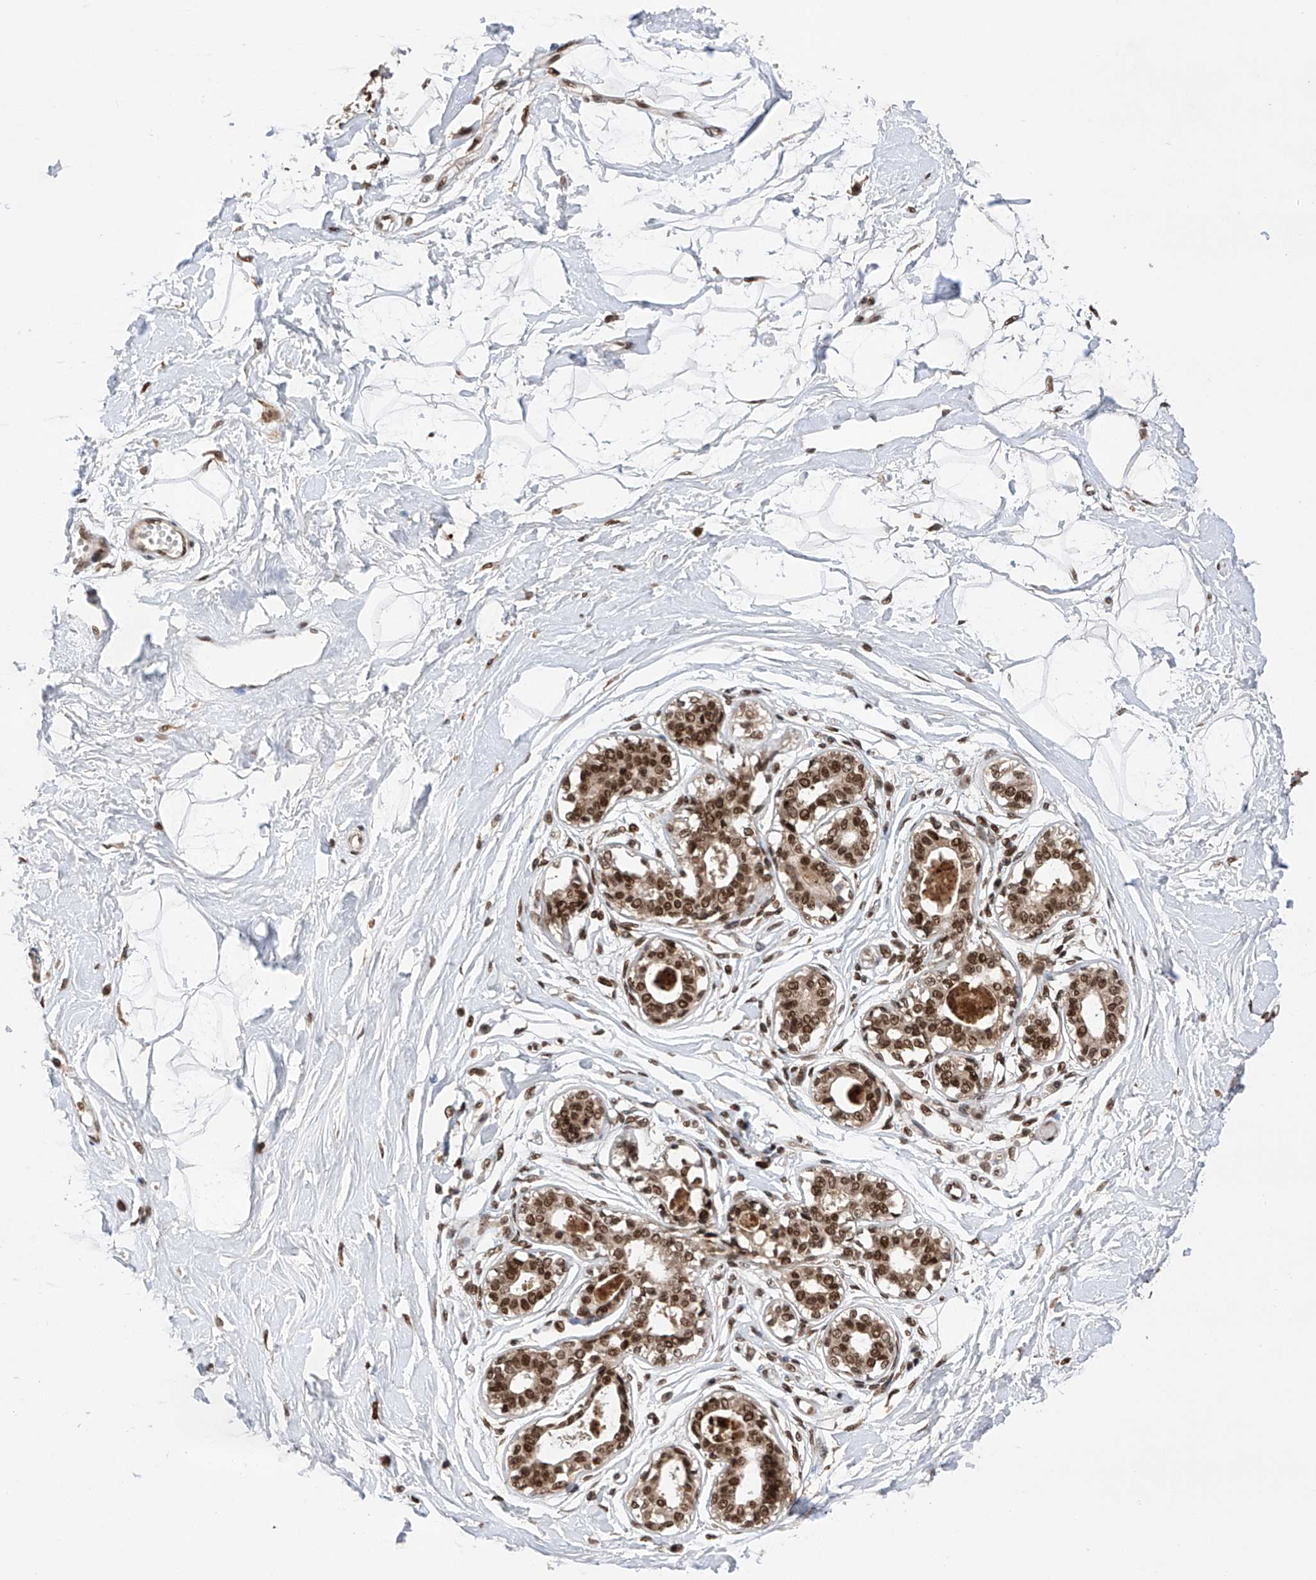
{"staining": {"intensity": "moderate", "quantity": ">75%", "location": "nuclear"}, "tissue": "breast", "cell_type": "Adipocytes", "image_type": "normal", "snomed": [{"axis": "morphology", "description": "Normal tissue, NOS"}, {"axis": "topography", "description": "Breast"}], "caption": "Immunohistochemistry (IHC) staining of unremarkable breast, which shows medium levels of moderate nuclear expression in approximately >75% of adipocytes indicating moderate nuclear protein expression. The staining was performed using DAB (3,3'-diaminobenzidine) (brown) for protein detection and nuclei were counterstained in hematoxylin (blue).", "gene": "ZNF280D", "patient": {"sex": "female", "age": 45}}